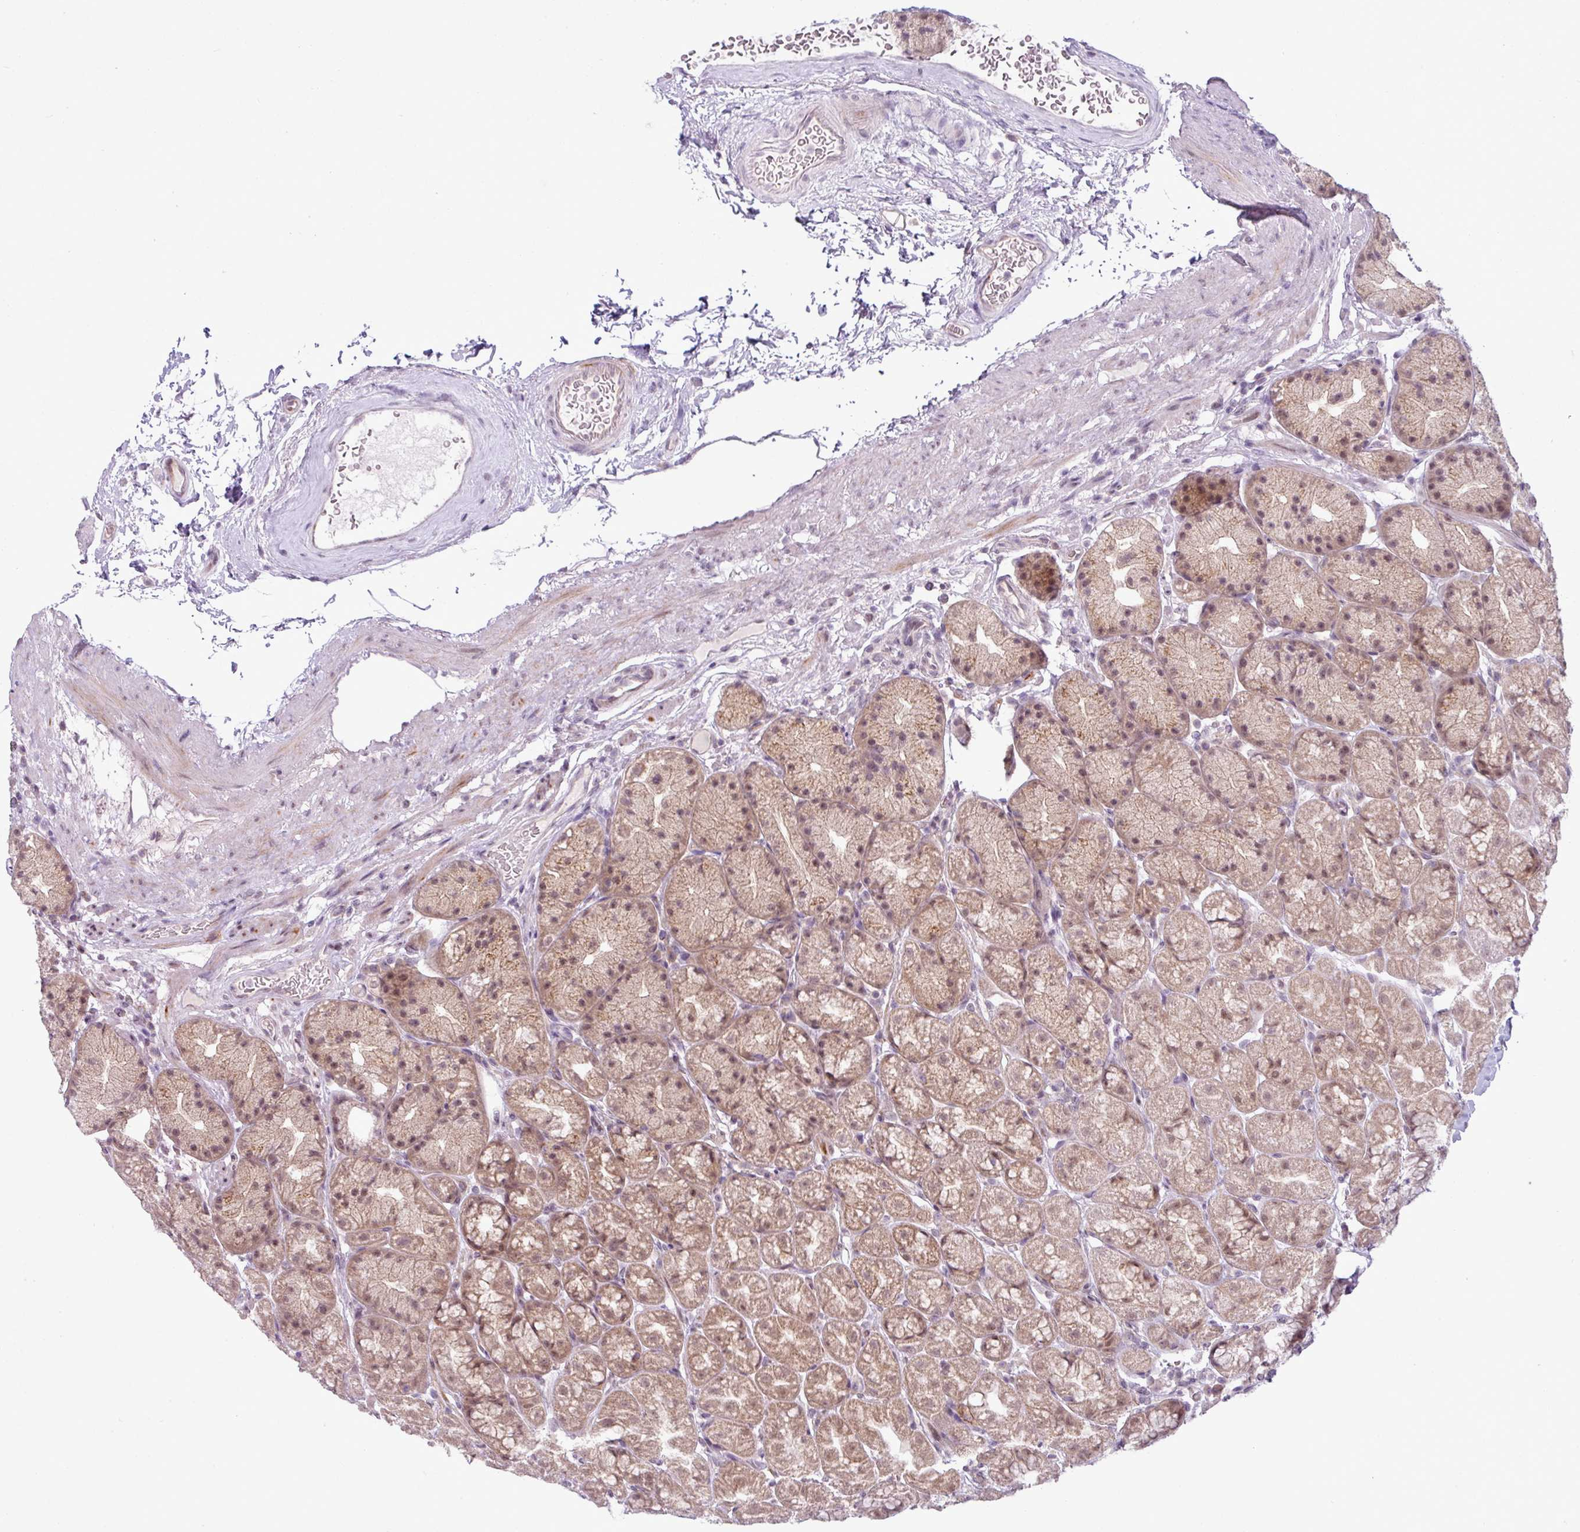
{"staining": {"intensity": "moderate", "quantity": ">75%", "location": "cytoplasmic/membranous,nuclear"}, "tissue": "stomach", "cell_type": "Glandular cells", "image_type": "normal", "snomed": [{"axis": "morphology", "description": "Normal tissue, NOS"}, {"axis": "topography", "description": "Stomach, lower"}], "caption": "A photomicrograph of stomach stained for a protein reveals moderate cytoplasmic/membranous,nuclear brown staining in glandular cells.", "gene": "ZC2HC1C", "patient": {"sex": "male", "age": 67}}